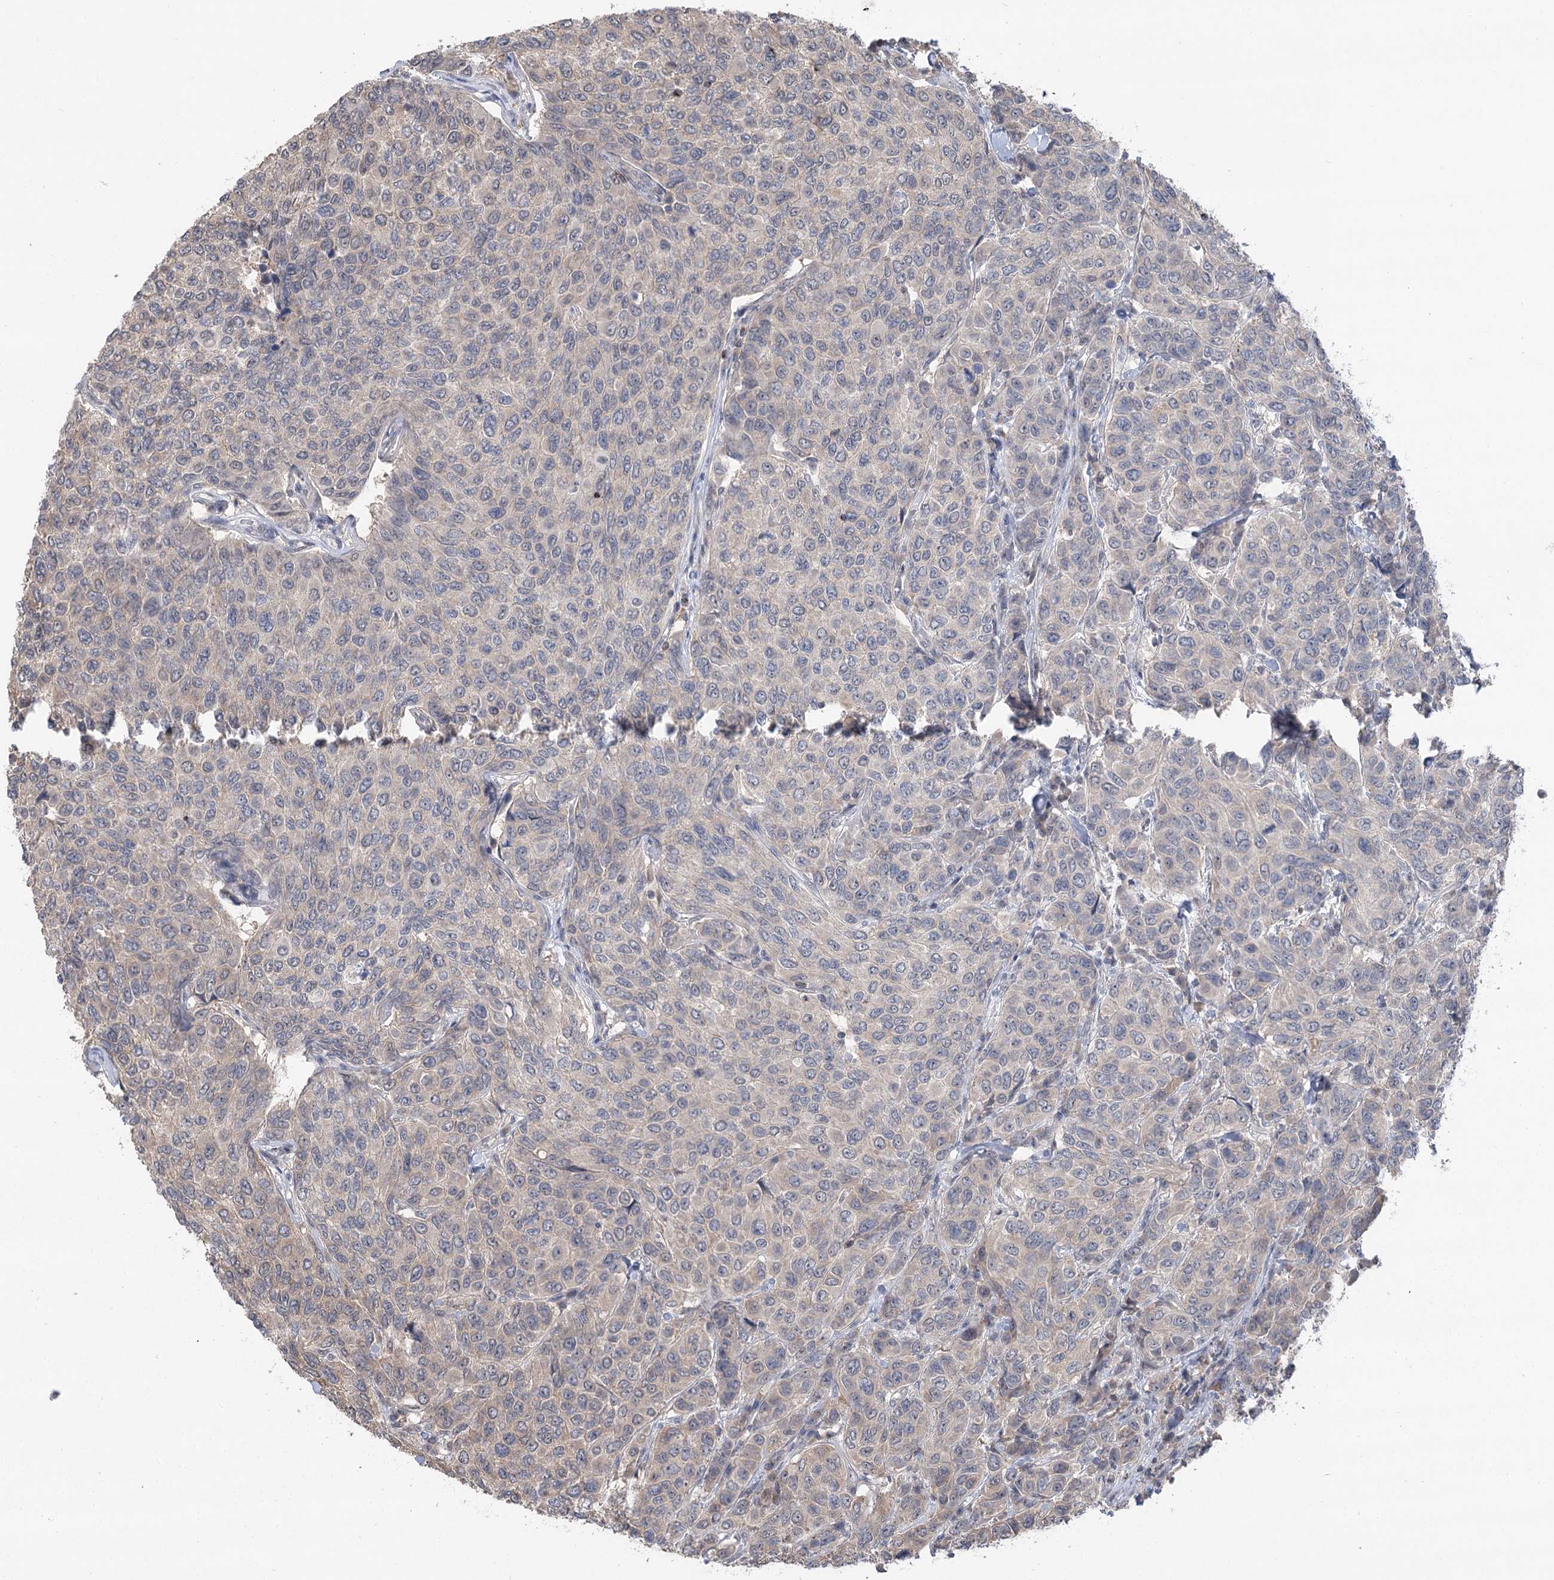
{"staining": {"intensity": "weak", "quantity": "<25%", "location": "cytoplasmic/membranous"}, "tissue": "breast cancer", "cell_type": "Tumor cells", "image_type": "cancer", "snomed": [{"axis": "morphology", "description": "Duct carcinoma"}, {"axis": "topography", "description": "Breast"}], "caption": "Immunohistochemical staining of breast infiltrating ductal carcinoma displays no significant positivity in tumor cells.", "gene": "CCSER2", "patient": {"sex": "female", "age": 55}}